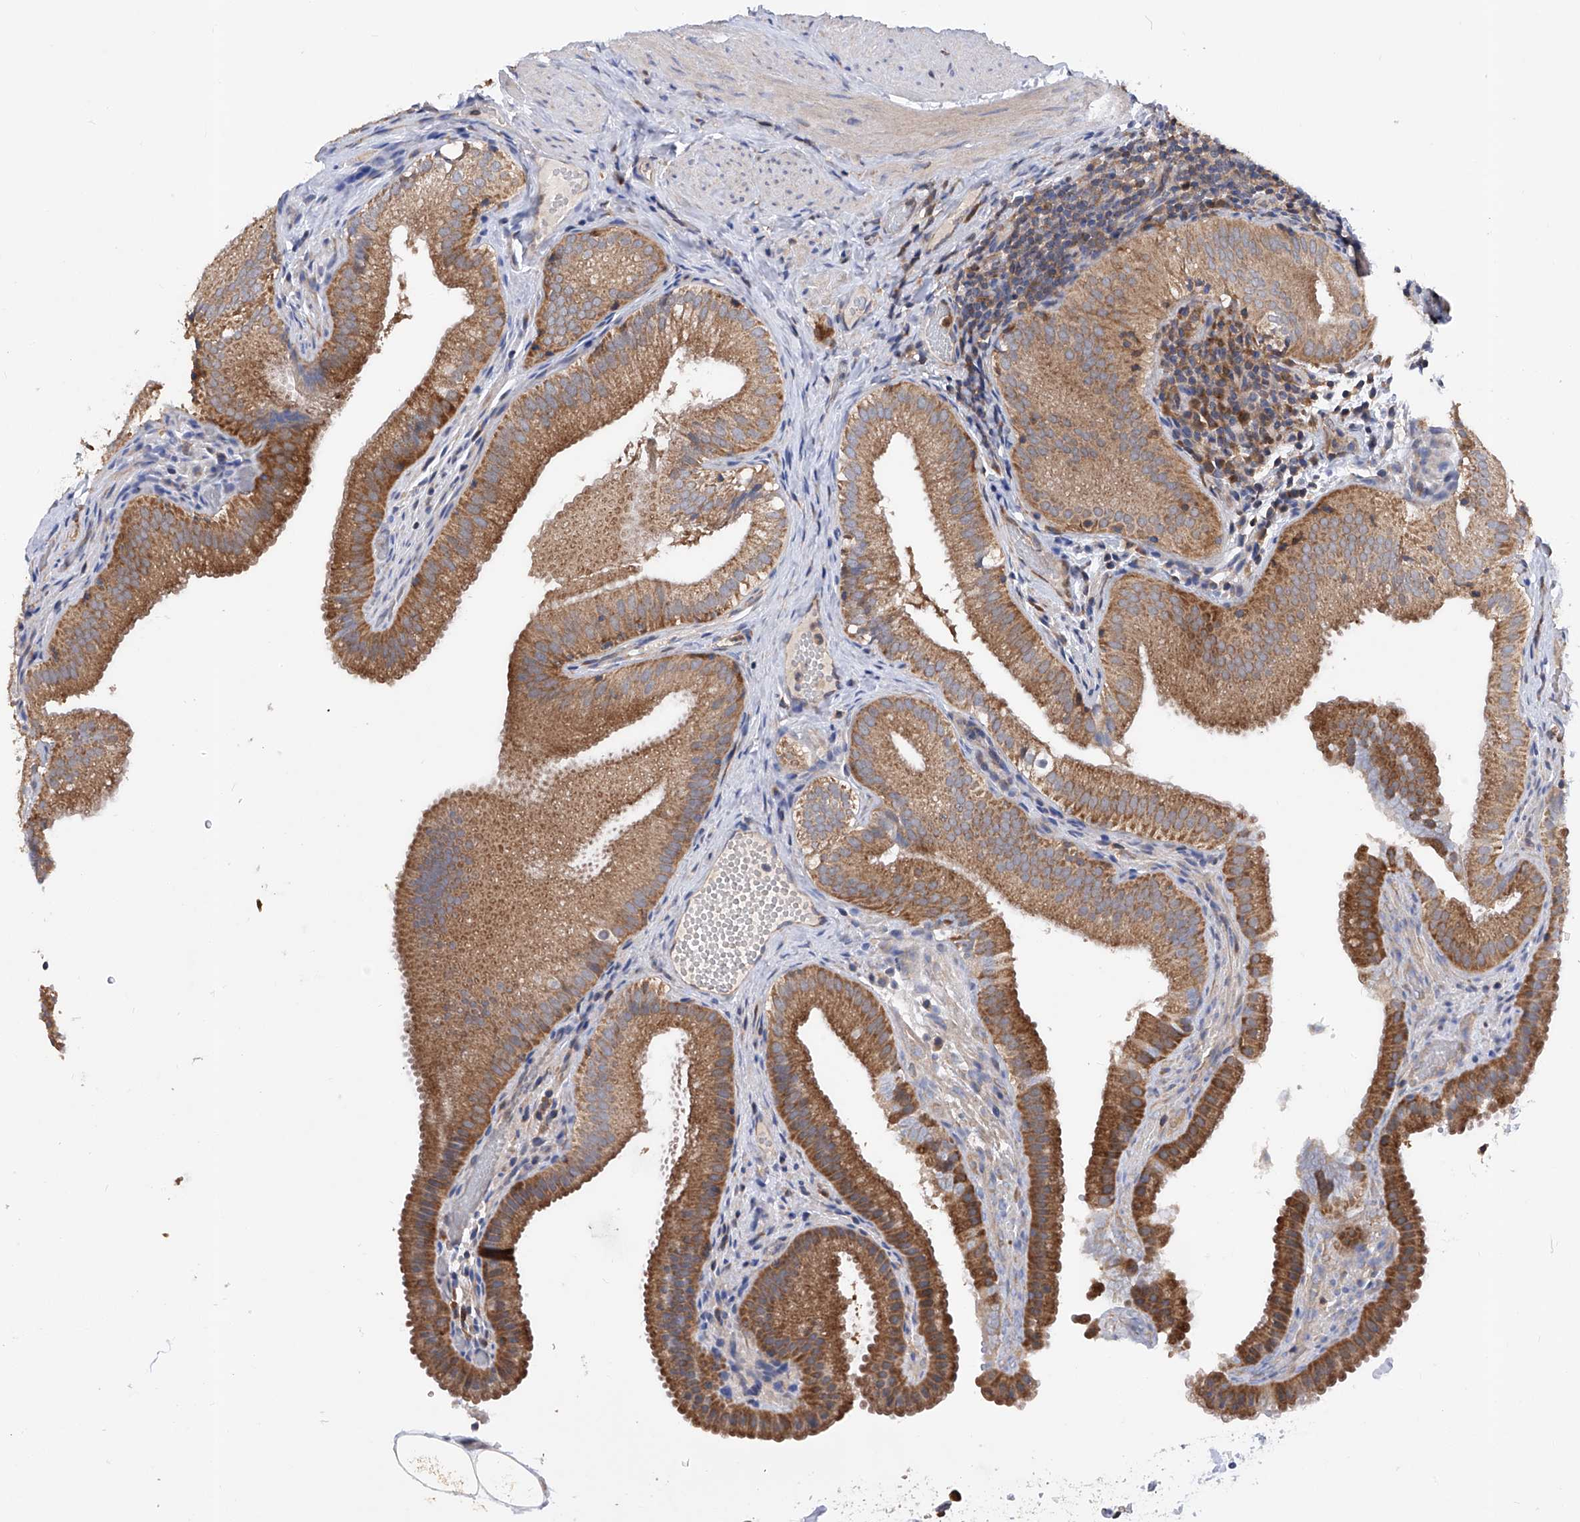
{"staining": {"intensity": "moderate", "quantity": ">75%", "location": "cytoplasmic/membranous"}, "tissue": "gallbladder", "cell_type": "Glandular cells", "image_type": "normal", "snomed": [{"axis": "morphology", "description": "Normal tissue, NOS"}, {"axis": "topography", "description": "Gallbladder"}], "caption": "DAB (3,3'-diaminobenzidine) immunohistochemical staining of normal human gallbladder displays moderate cytoplasmic/membranous protein expression in about >75% of glandular cells.", "gene": "SPATA20", "patient": {"sex": "female", "age": 30}}